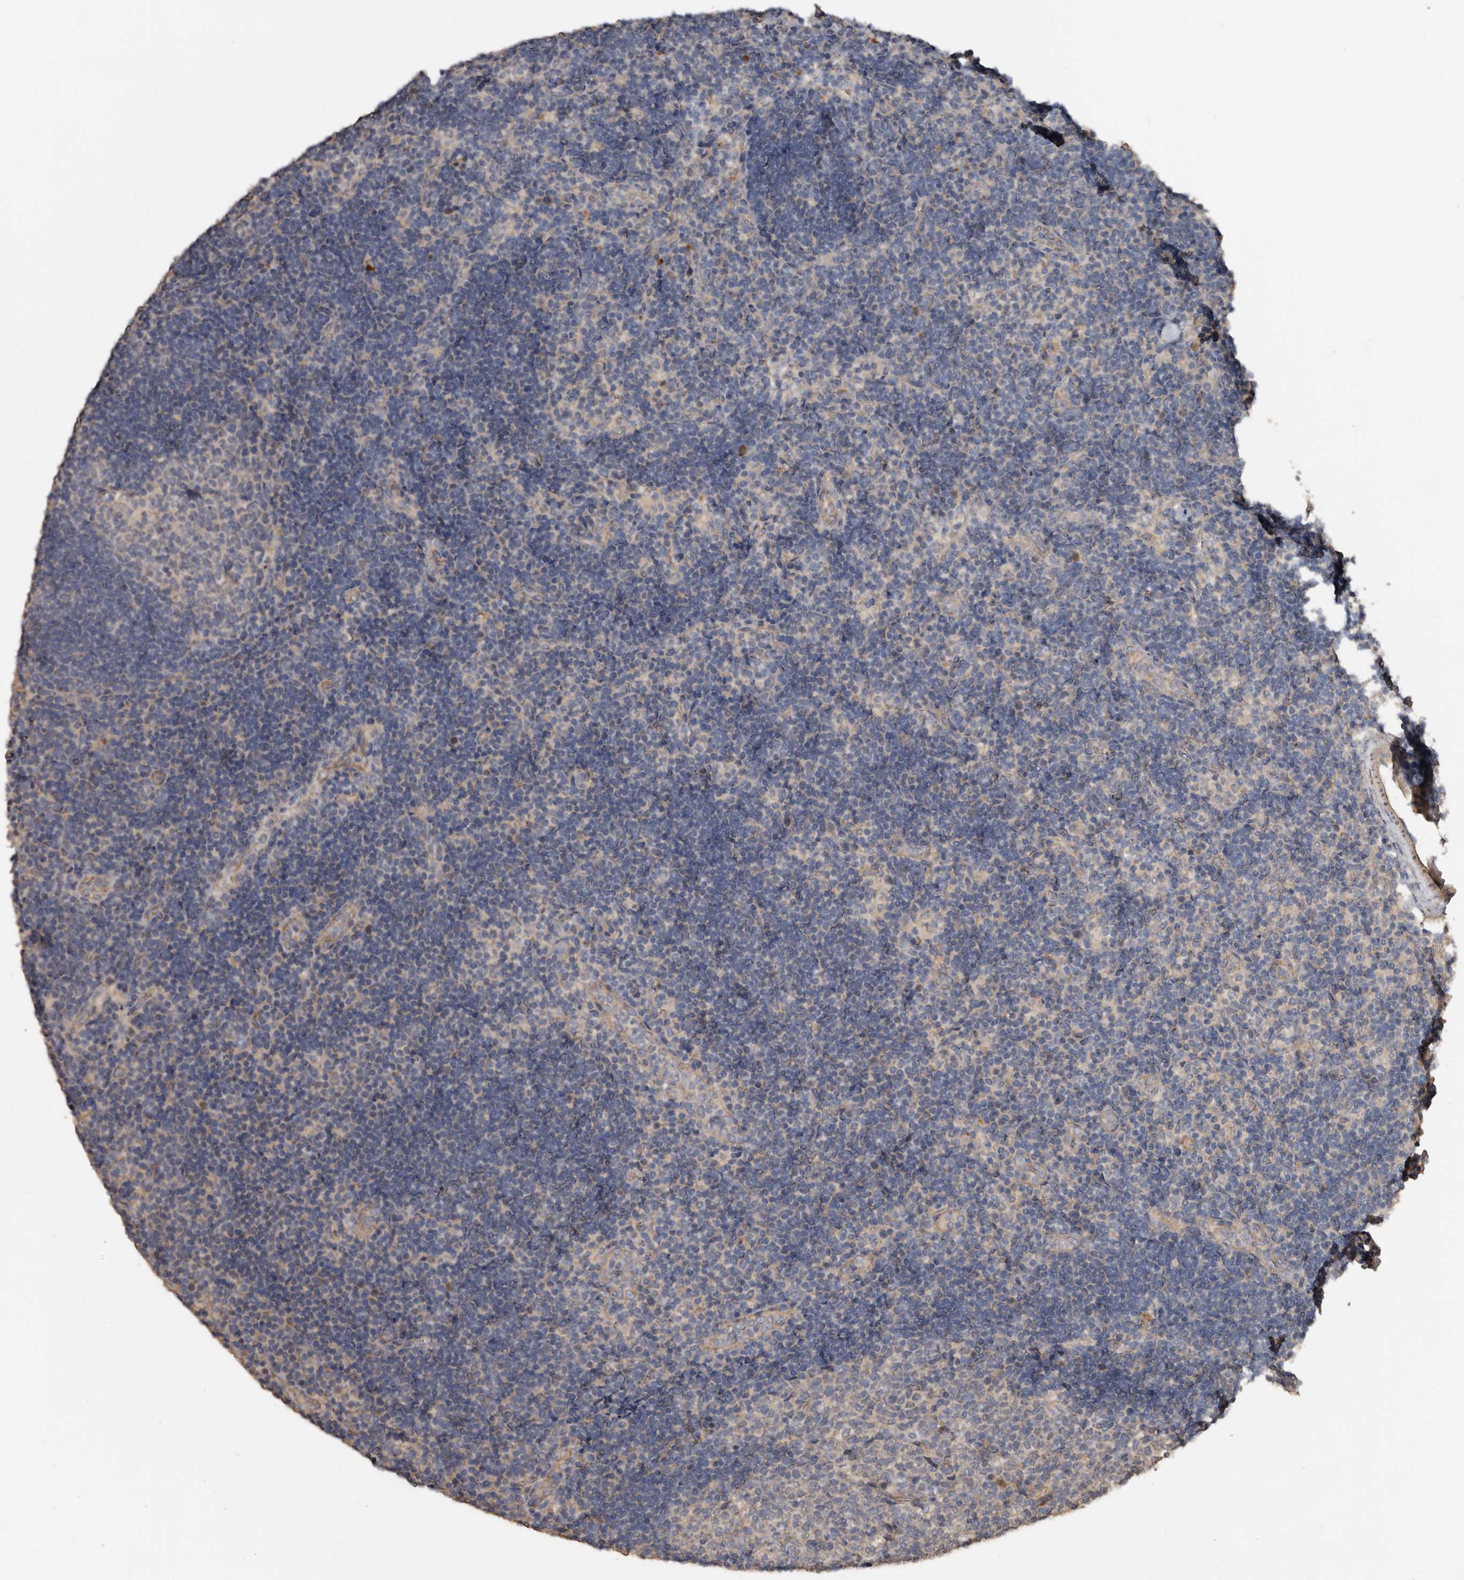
{"staining": {"intensity": "negative", "quantity": "none", "location": "none"}, "tissue": "lymph node", "cell_type": "Germinal center cells", "image_type": "normal", "snomed": [{"axis": "morphology", "description": "Normal tissue, NOS"}, {"axis": "topography", "description": "Lymph node"}], "caption": "IHC image of unremarkable lymph node stained for a protein (brown), which demonstrates no staining in germinal center cells.", "gene": "HYAL4", "patient": {"sex": "female", "age": 22}}